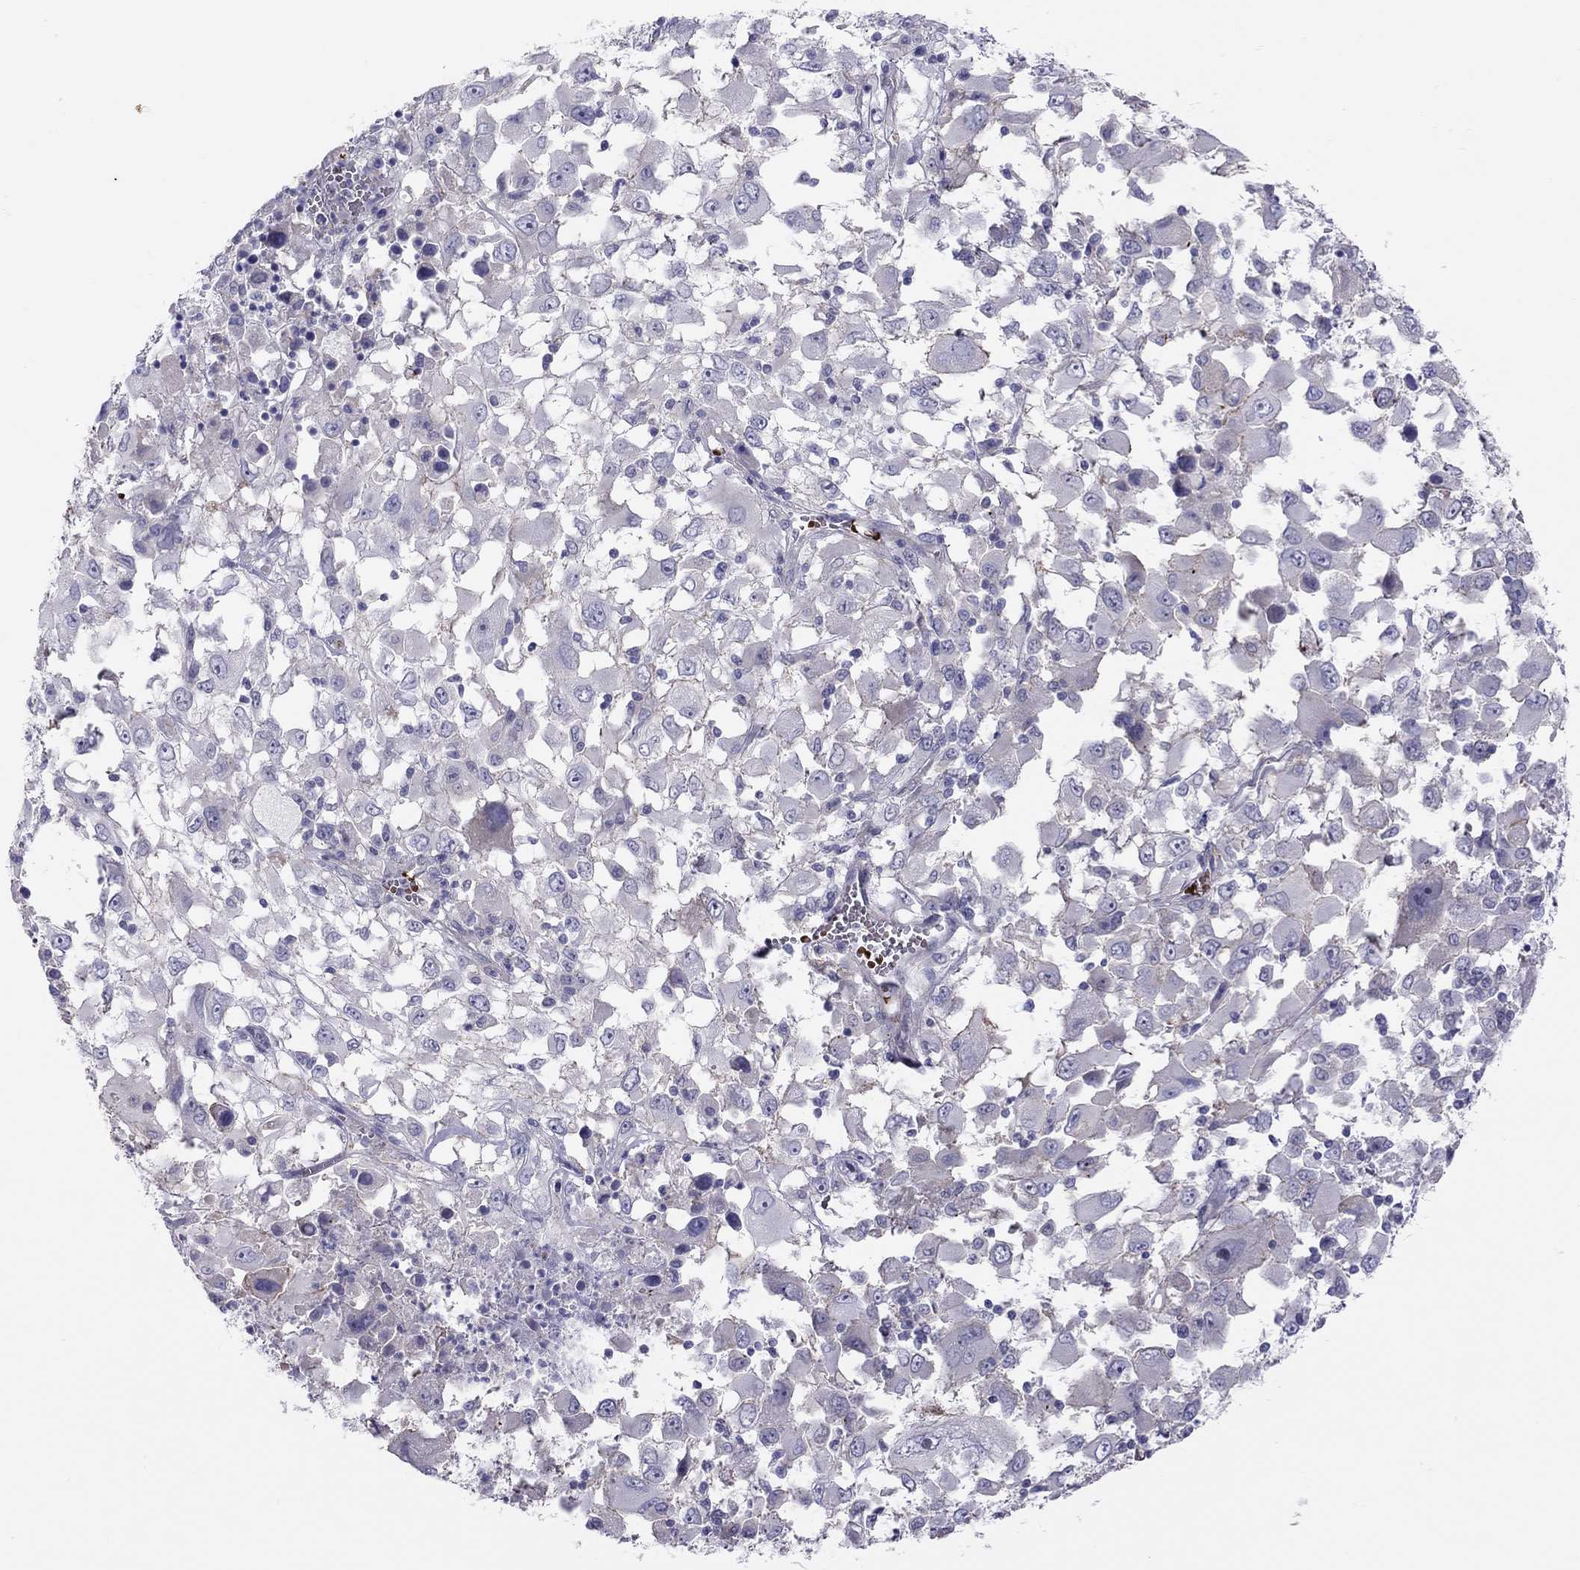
{"staining": {"intensity": "negative", "quantity": "none", "location": "none"}, "tissue": "melanoma", "cell_type": "Tumor cells", "image_type": "cancer", "snomed": [{"axis": "morphology", "description": "Malignant melanoma, Metastatic site"}, {"axis": "topography", "description": "Soft tissue"}], "caption": "There is no significant staining in tumor cells of malignant melanoma (metastatic site). Nuclei are stained in blue.", "gene": "FRMD1", "patient": {"sex": "male", "age": 50}}